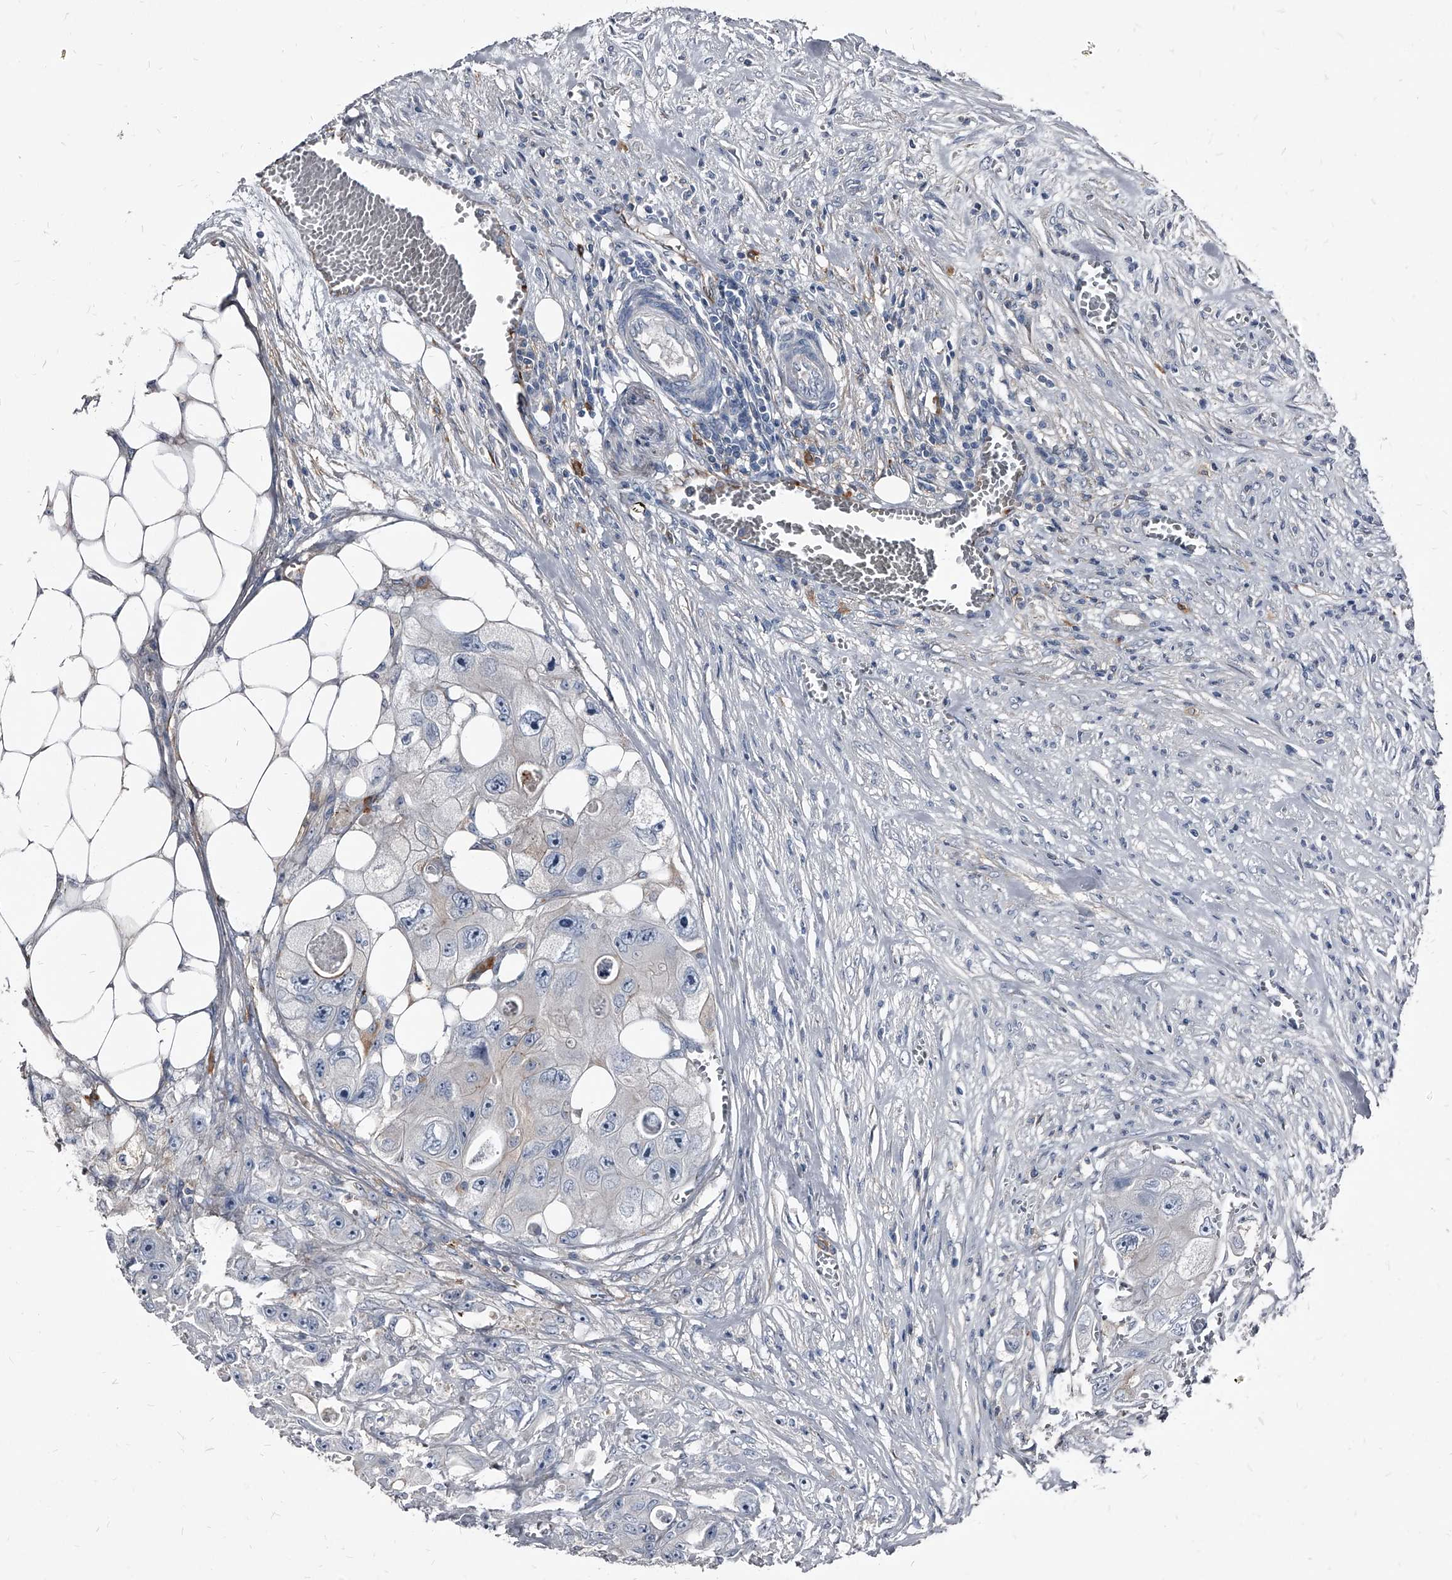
{"staining": {"intensity": "negative", "quantity": "none", "location": "none"}, "tissue": "colorectal cancer", "cell_type": "Tumor cells", "image_type": "cancer", "snomed": [{"axis": "morphology", "description": "Adenocarcinoma, NOS"}, {"axis": "topography", "description": "Colon"}], "caption": "DAB immunohistochemical staining of colorectal adenocarcinoma displays no significant staining in tumor cells. (Stains: DAB immunohistochemistry with hematoxylin counter stain, Microscopy: brightfield microscopy at high magnification).", "gene": "PGLYRP3", "patient": {"sex": "female", "age": 46}}